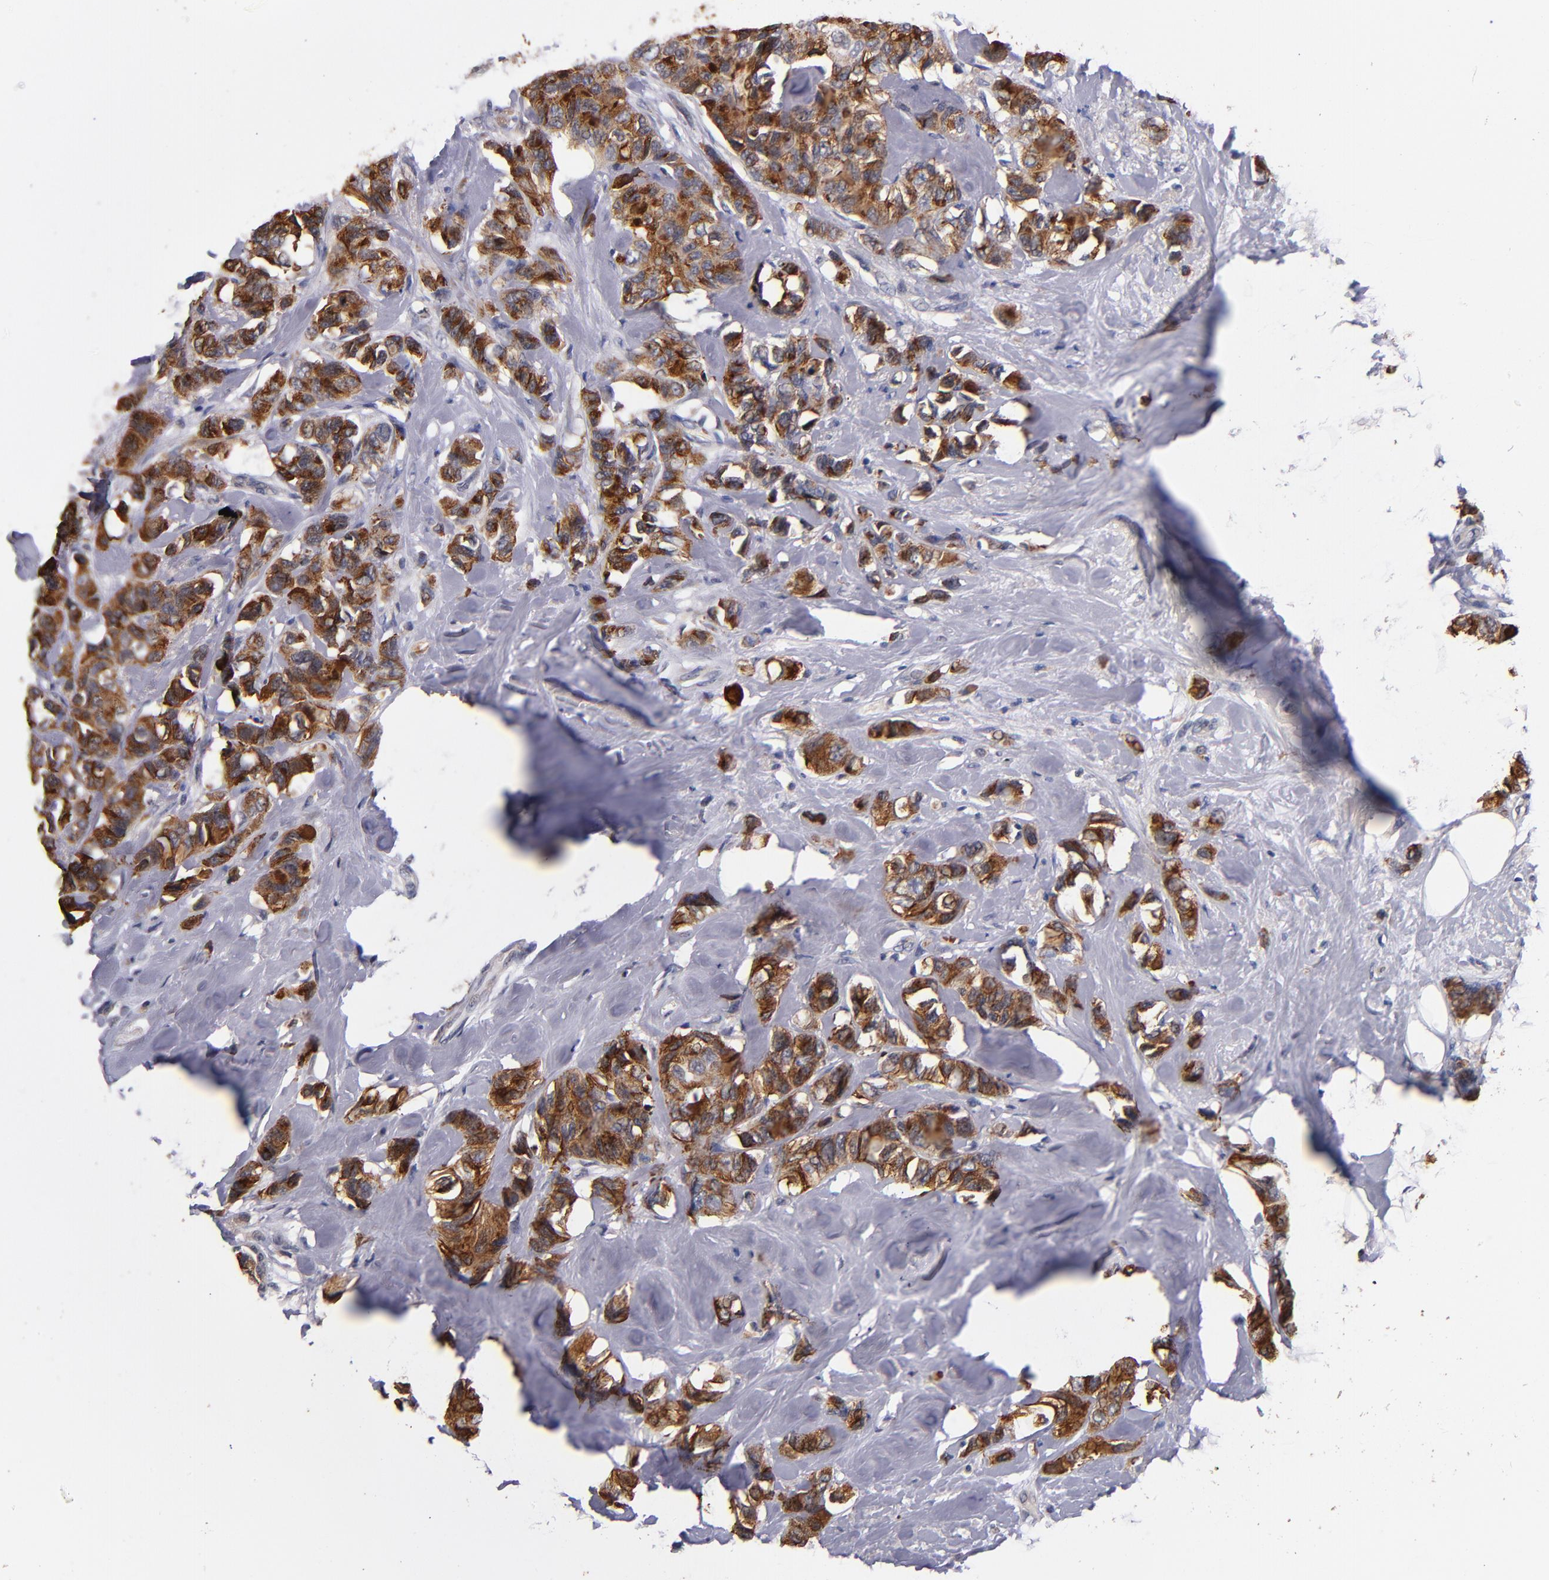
{"staining": {"intensity": "strong", "quantity": ">75%", "location": "cytoplasmic/membranous"}, "tissue": "breast cancer", "cell_type": "Tumor cells", "image_type": "cancer", "snomed": [{"axis": "morphology", "description": "Duct carcinoma"}, {"axis": "topography", "description": "Breast"}], "caption": "High-magnification brightfield microscopy of breast cancer (infiltrating ductal carcinoma) stained with DAB (3,3'-diaminobenzidine) (brown) and counterstained with hematoxylin (blue). tumor cells exhibit strong cytoplasmic/membranous staining is seen in approximately>75% of cells.", "gene": "TTLL12", "patient": {"sex": "female", "age": 51}}